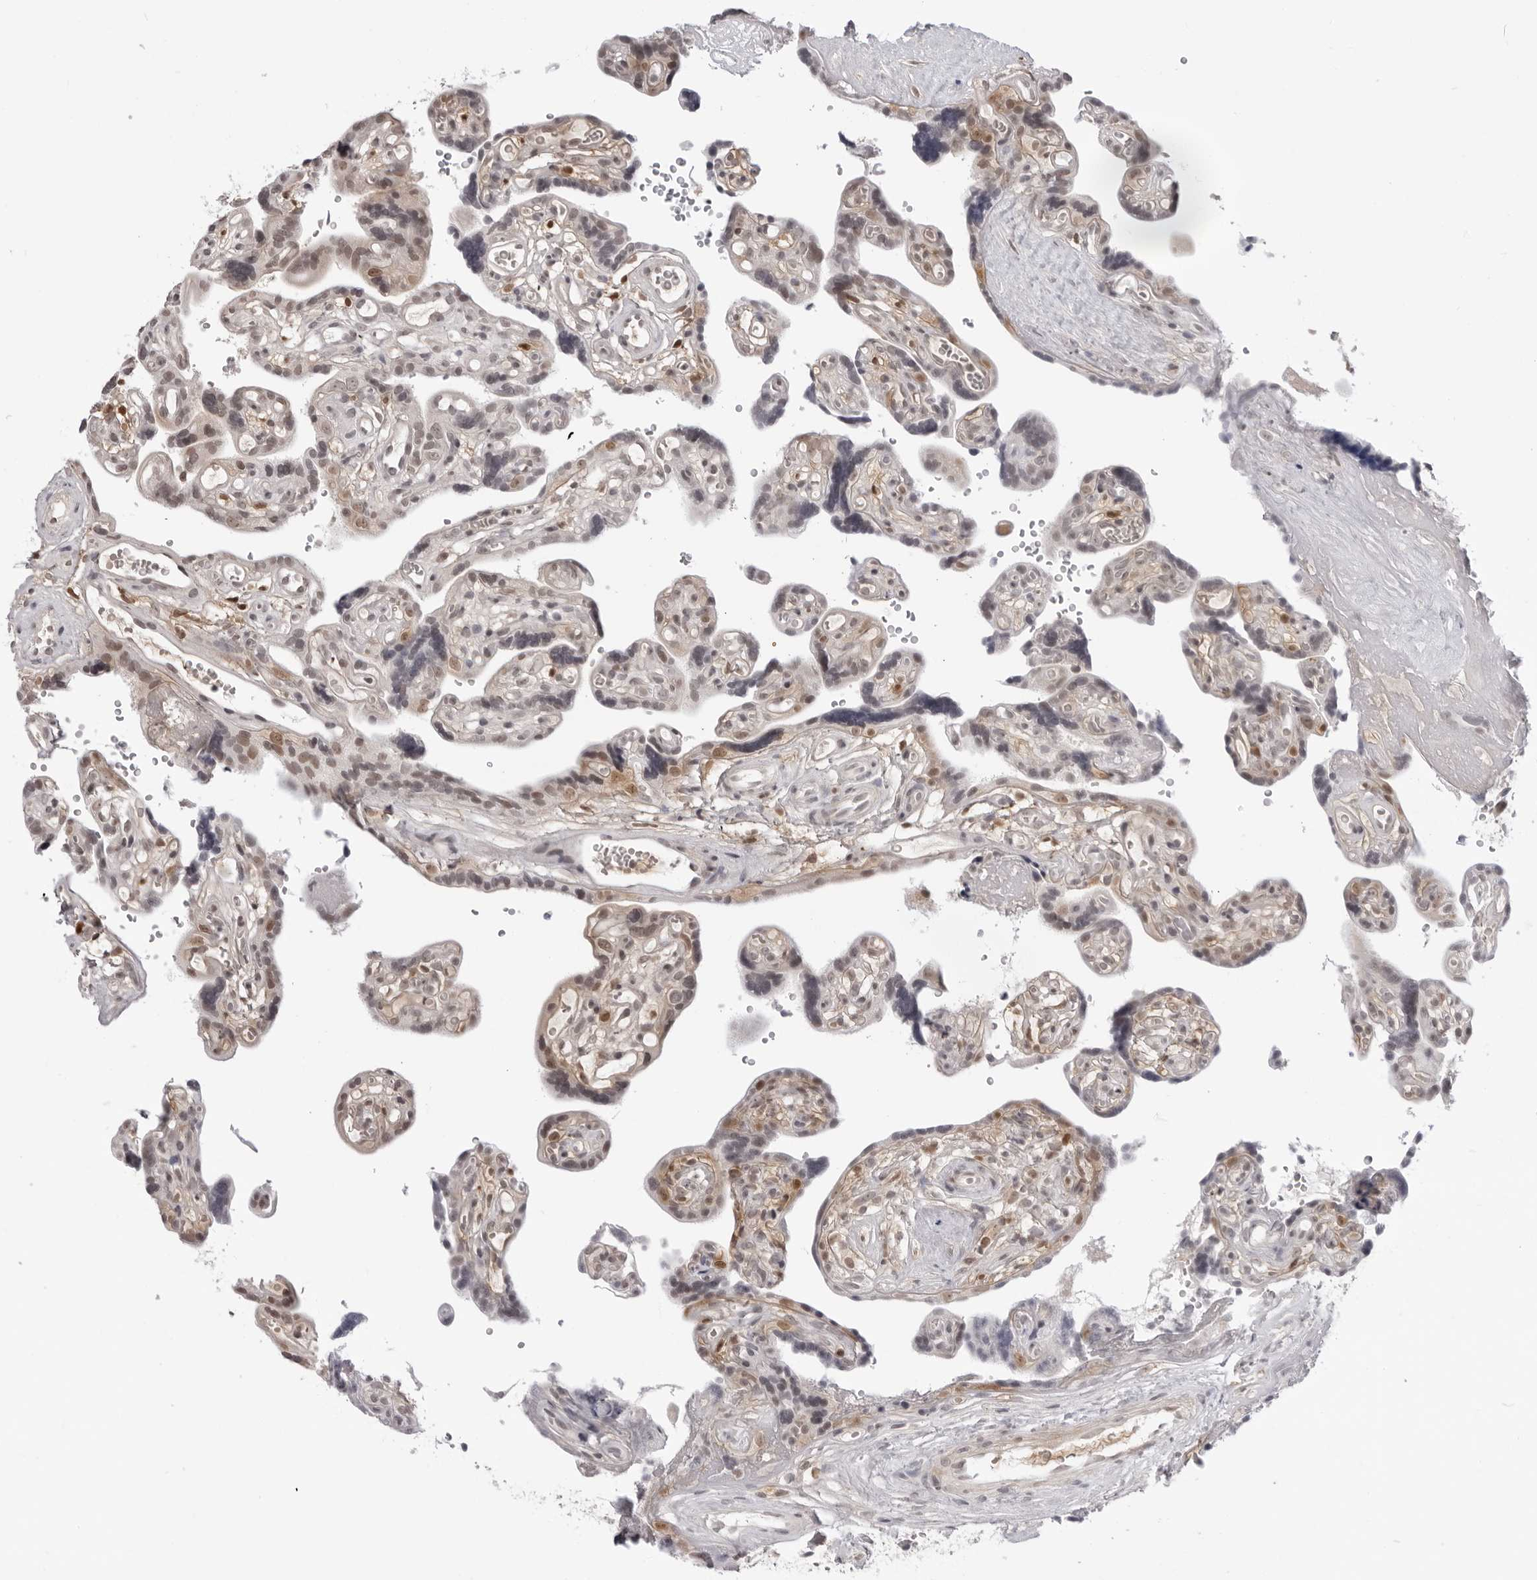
{"staining": {"intensity": "negative", "quantity": "none", "location": "none"}, "tissue": "placenta", "cell_type": "Decidual cells", "image_type": "normal", "snomed": [{"axis": "morphology", "description": "Normal tissue, NOS"}, {"axis": "topography", "description": "Placenta"}], "caption": "DAB (3,3'-diaminobenzidine) immunohistochemical staining of normal placenta reveals no significant expression in decidual cells. (Stains: DAB (3,3'-diaminobenzidine) immunohistochemistry (IHC) with hematoxylin counter stain, Microscopy: brightfield microscopy at high magnification).", "gene": "SRGAP2", "patient": {"sex": "female", "age": 30}}